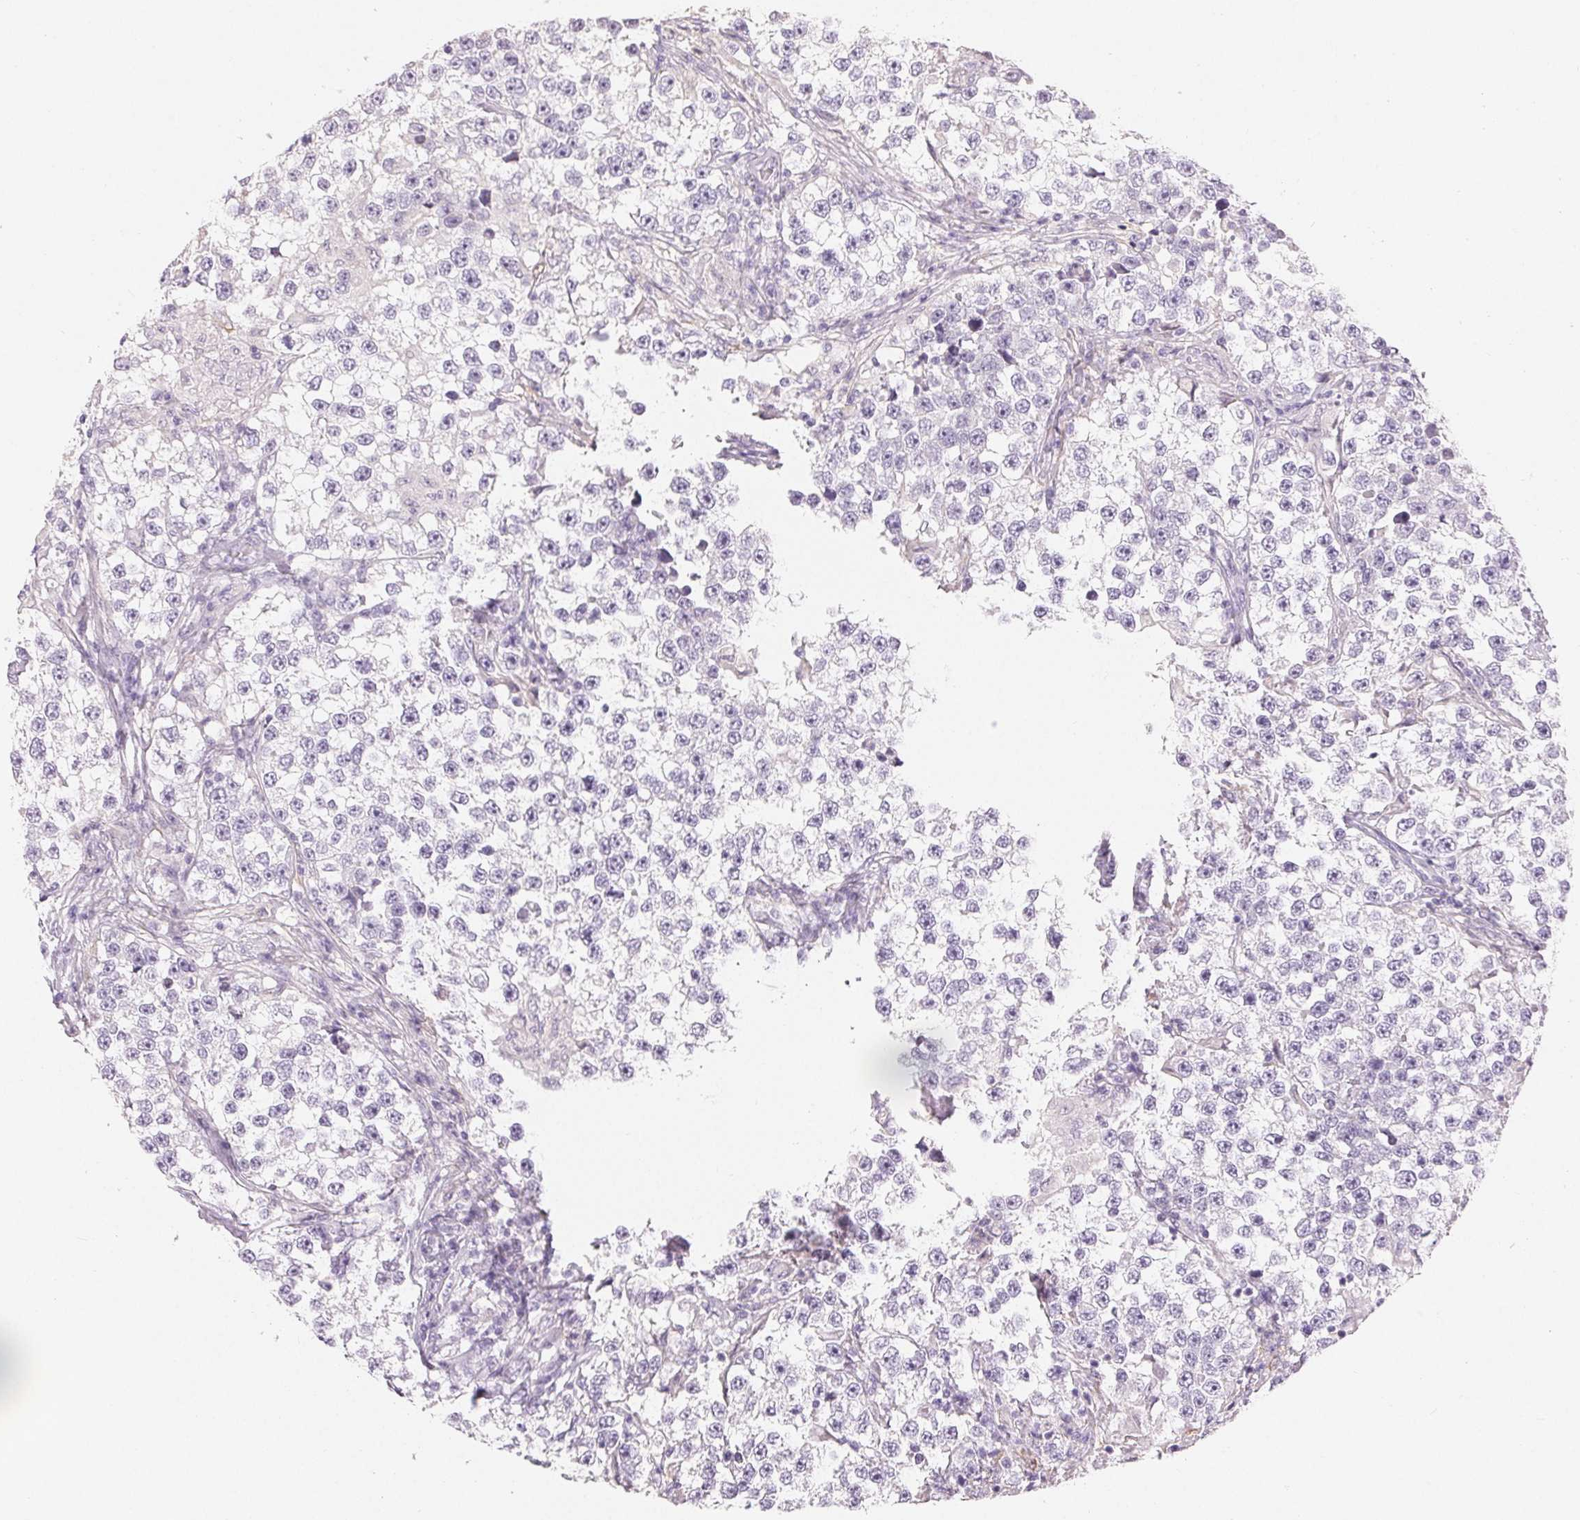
{"staining": {"intensity": "negative", "quantity": "none", "location": "none"}, "tissue": "testis cancer", "cell_type": "Tumor cells", "image_type": "cancer", "snomed": [{"axis": "morphology", "description": "Seminoma, NOS"}, {"axis": "topography", "description": "Testis"}], "caption": "DAB immunohistochemical staining of testis cancer (seminoma) exhibits no significant expression in tumor cells.", "gene": "MIOX", "patient": {"sex": "male", "age": 46}}